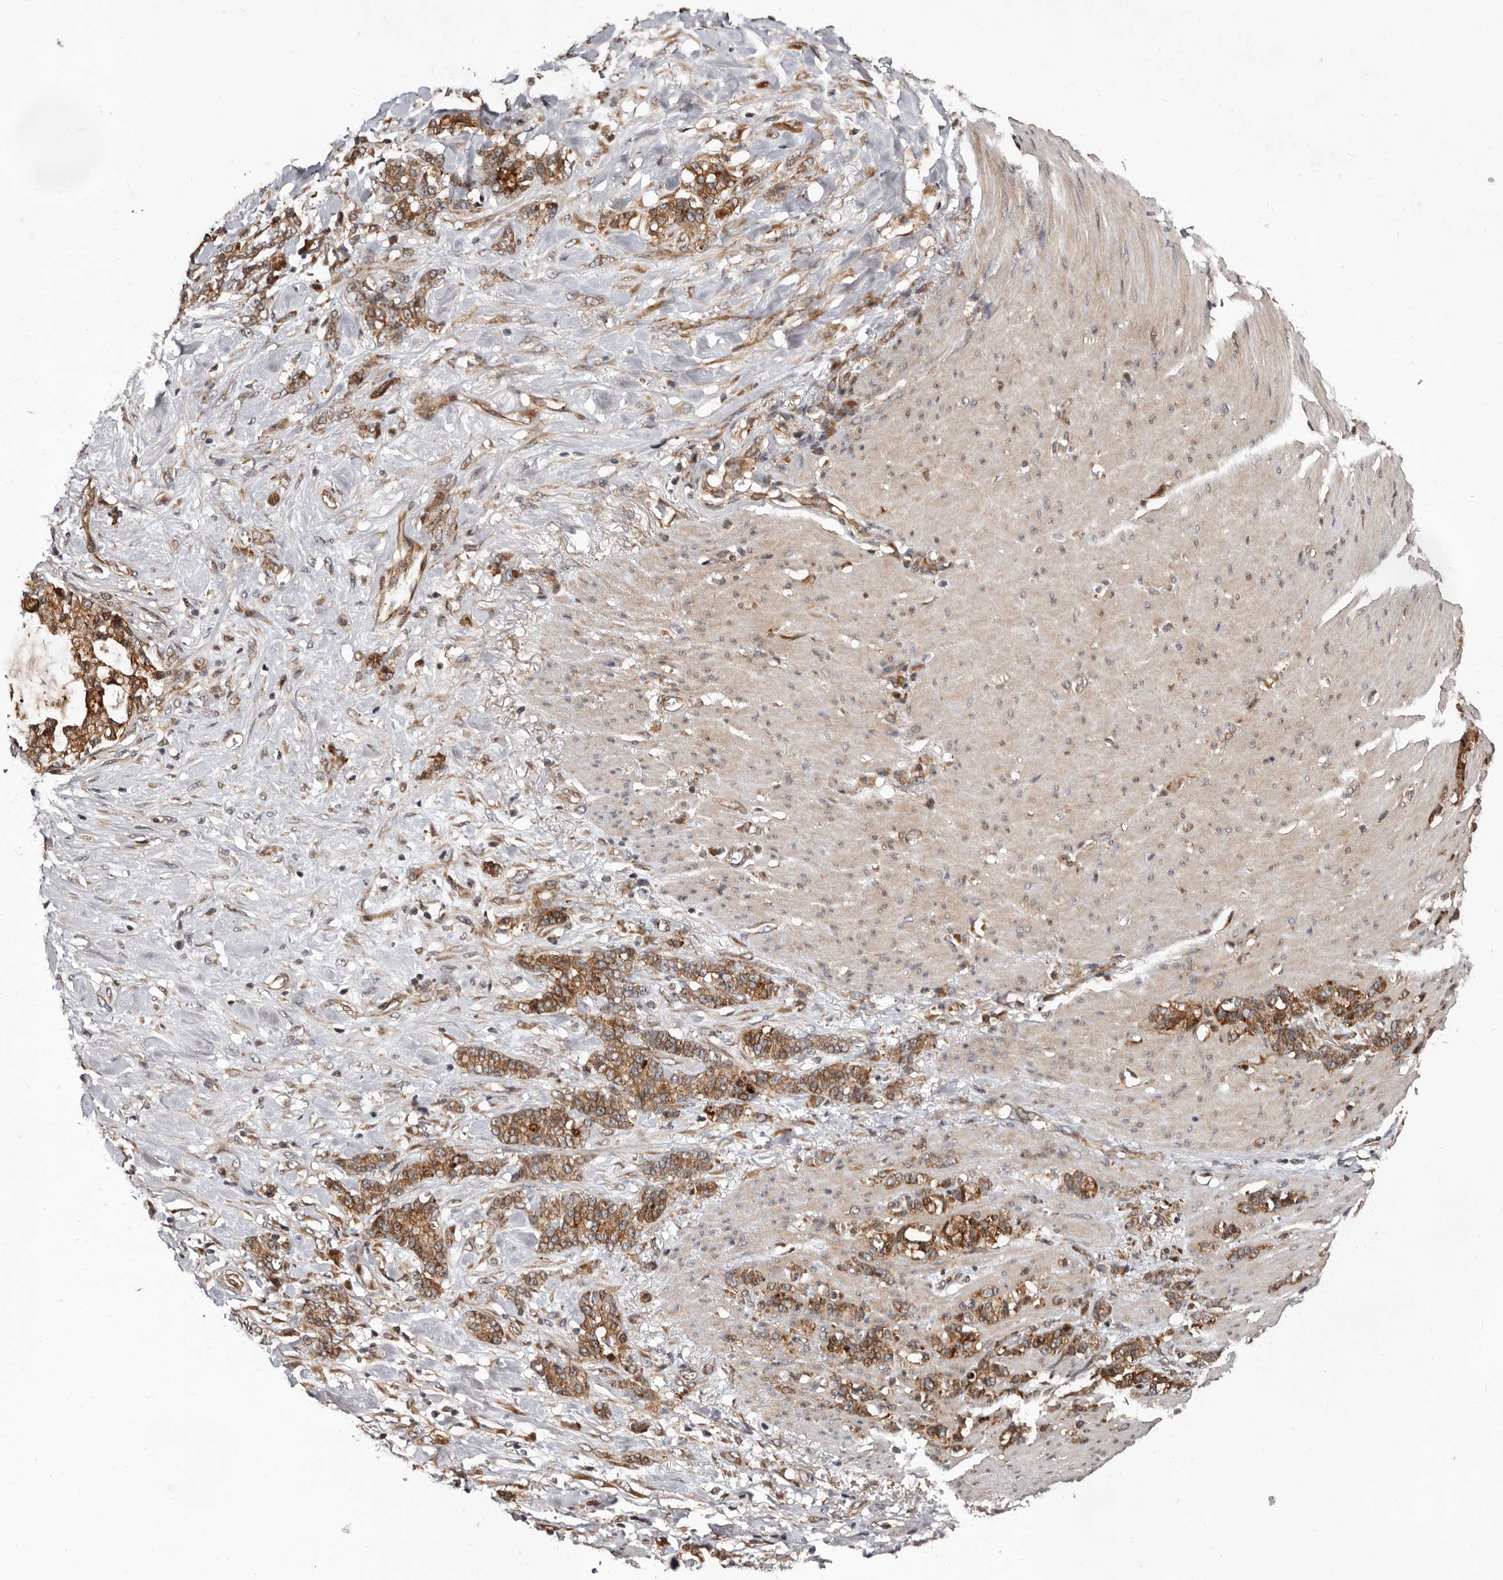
{"staining": {"intensity": "moderate", "quantity": ">75%", "location": "cytoplasmic/membranous"}, "tissue": "stomach cancer", "cell_type": "Tumor cells", "image_type": "cancer", "snomed": [{"axis": "morphology", "description": "Adenocarcinoma, NOS"}, {"axis": "topography", "description": "Stomach, lower"}], "caption": "Brown immunohistochemical staining in human stomach cancer displays moderate cytoplasmic/membranous staining in approximately >75% of tumor cells.", "gene": "WEE2", "patient": {"sex": "male", "age": 88}}